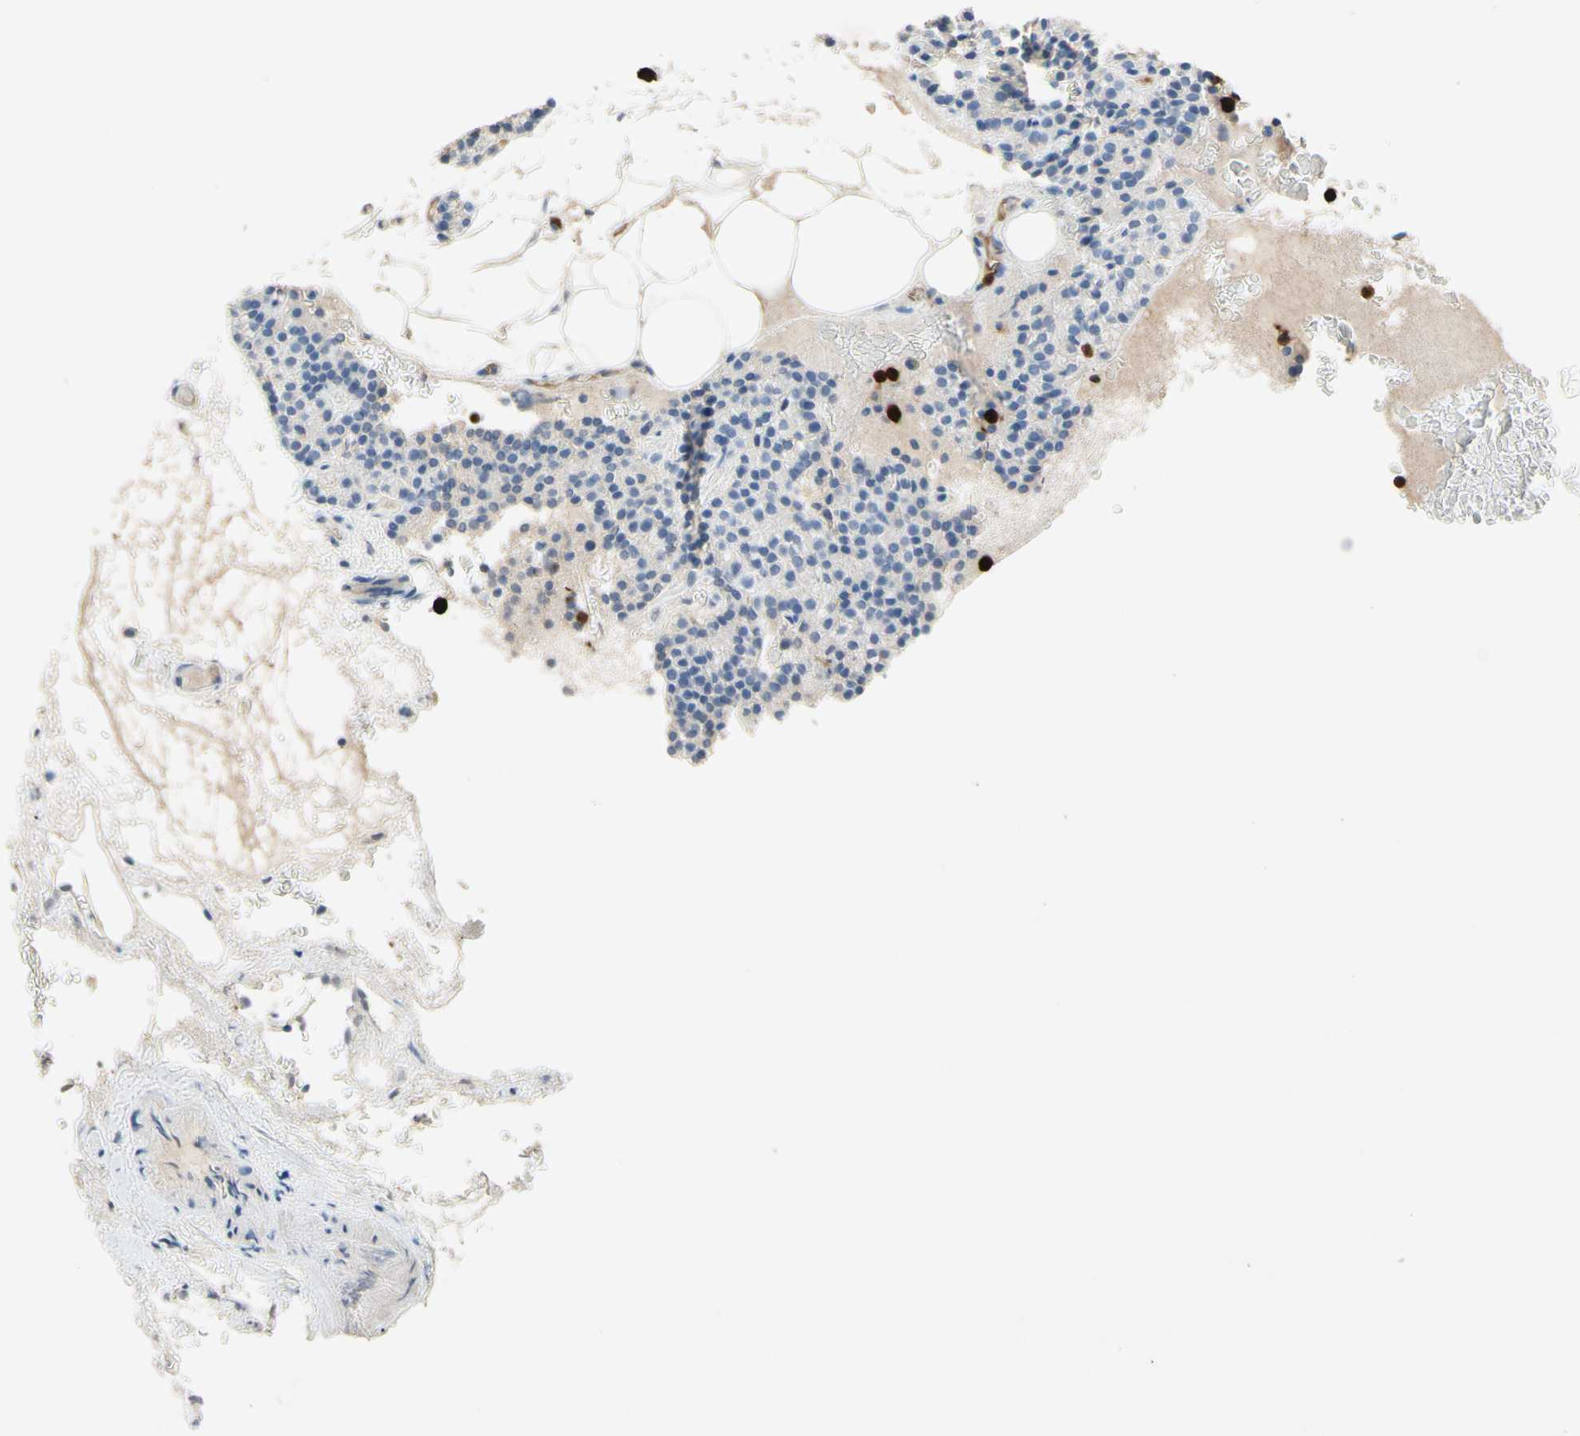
{"staining": {"intensity": "negative", "quantity": "none", "location": "none"}, "tissue": "parathyroid gland", "cell_type": "Glandular cells", "image_type": "normal", "snomed": [{"axis": "morphology", "description": "Normal tissue, NOS"}, {"axis": "morphology", "description": "Hyperplasia, NOS"}, {"axis": "topography", "description": "Parathyroid gland"}], "caption": "Glandular cells are negative for brown protein staining in benign parathyroid gland. (IHC, brightfield microscopy, high magnification).", "gene": "NFKBIZ", "patient": {"sex": "male", "age": 44}}